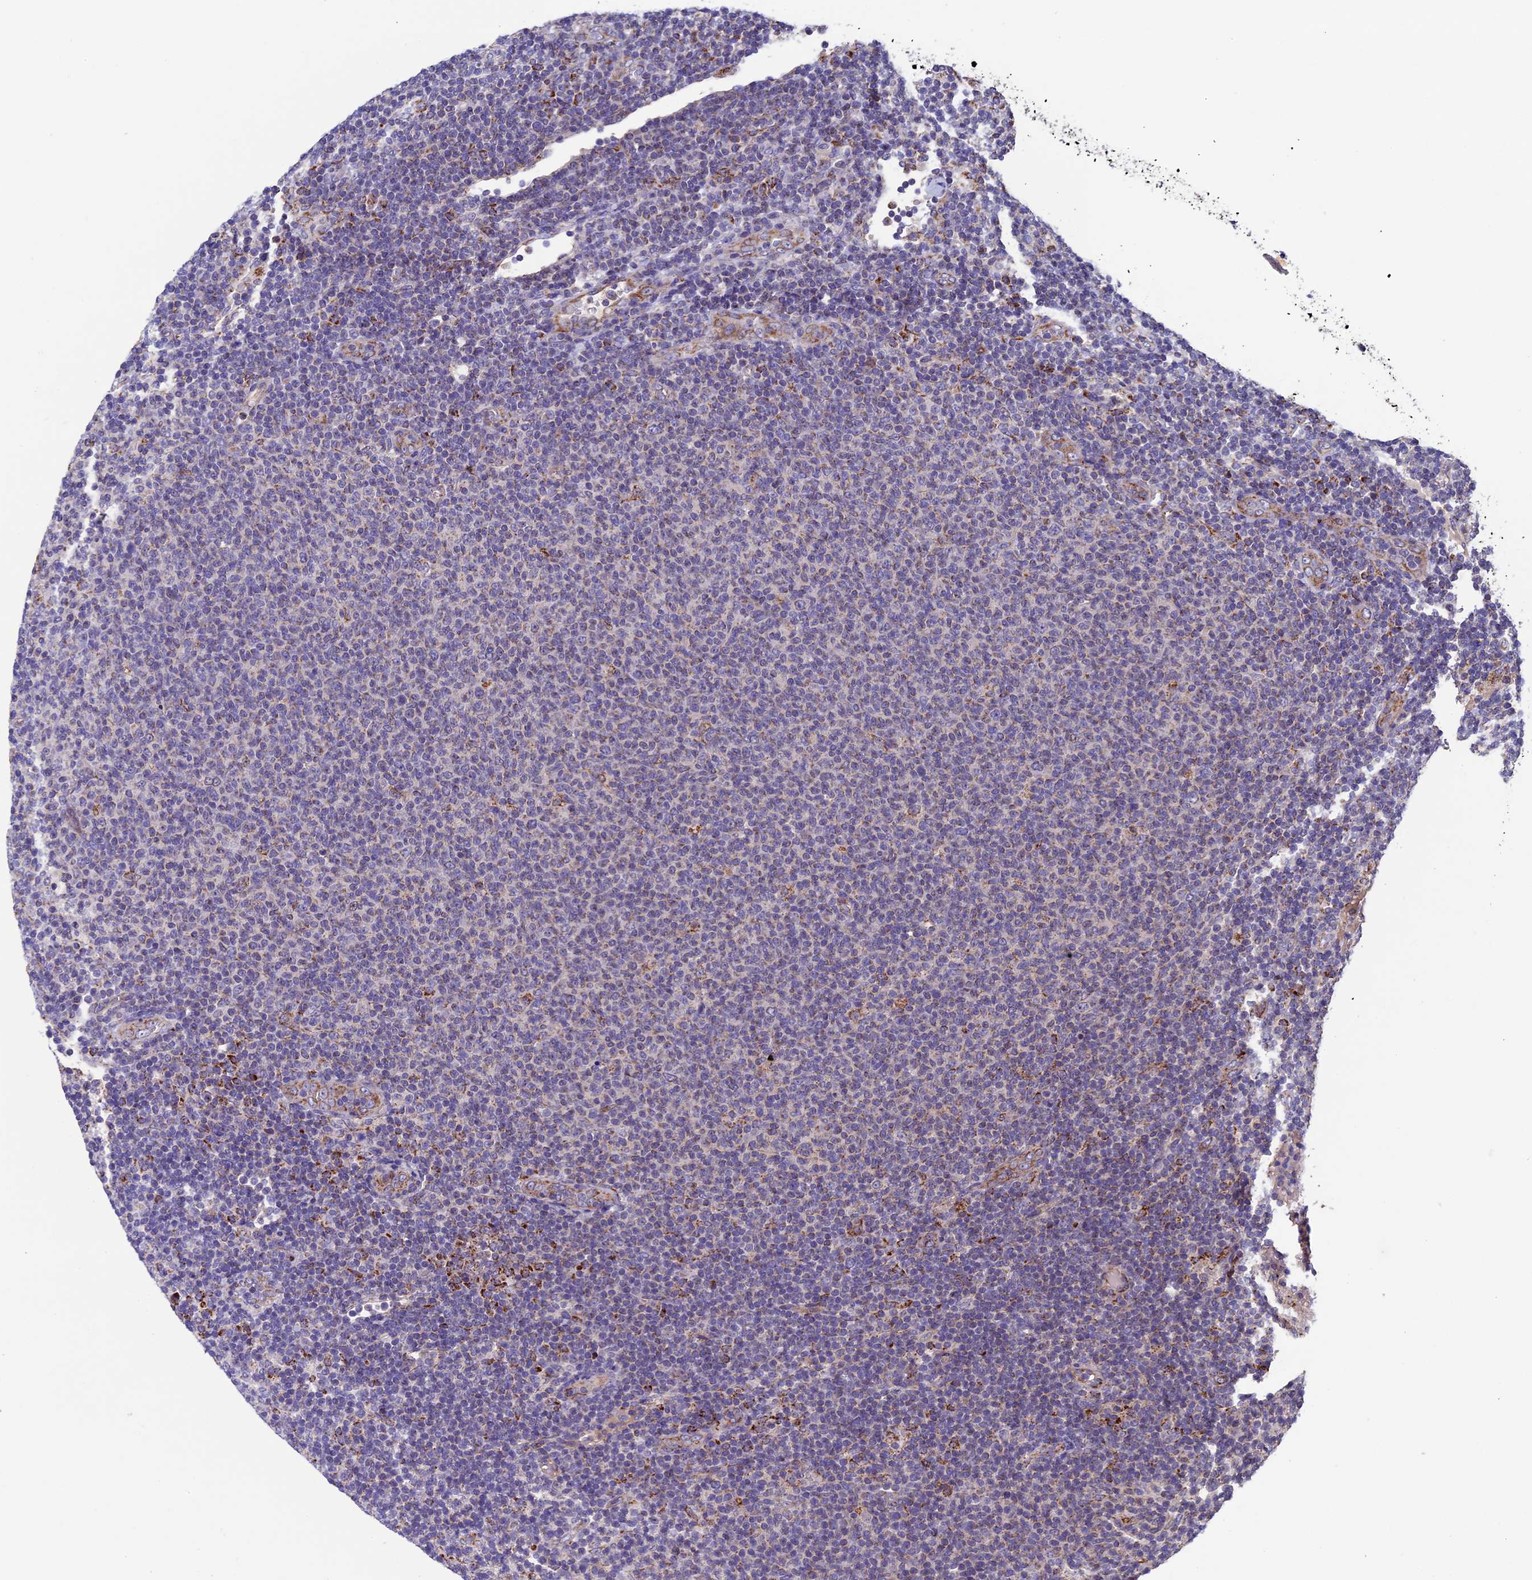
{"staining": {"intensity": "negative", "quantity": "none", "location": "none"}, "tissue": "lymphoma", "cell_type": "Tumor cells", "image_type": "cancer", "snomed": [{"axis": "morphology", "description": "Malignant lymphoma, non-Hodgkin's type, Low grade"}, {"axis": "topography", "description": "Lymph node"}], "caption": "Tumor cells are negative for brown protein staining in lymphoma. (DAB immunohistochemistry (IHC), high magnification).", "gene": "RNF17", "patient": {"sex": "male", "age": 66}}